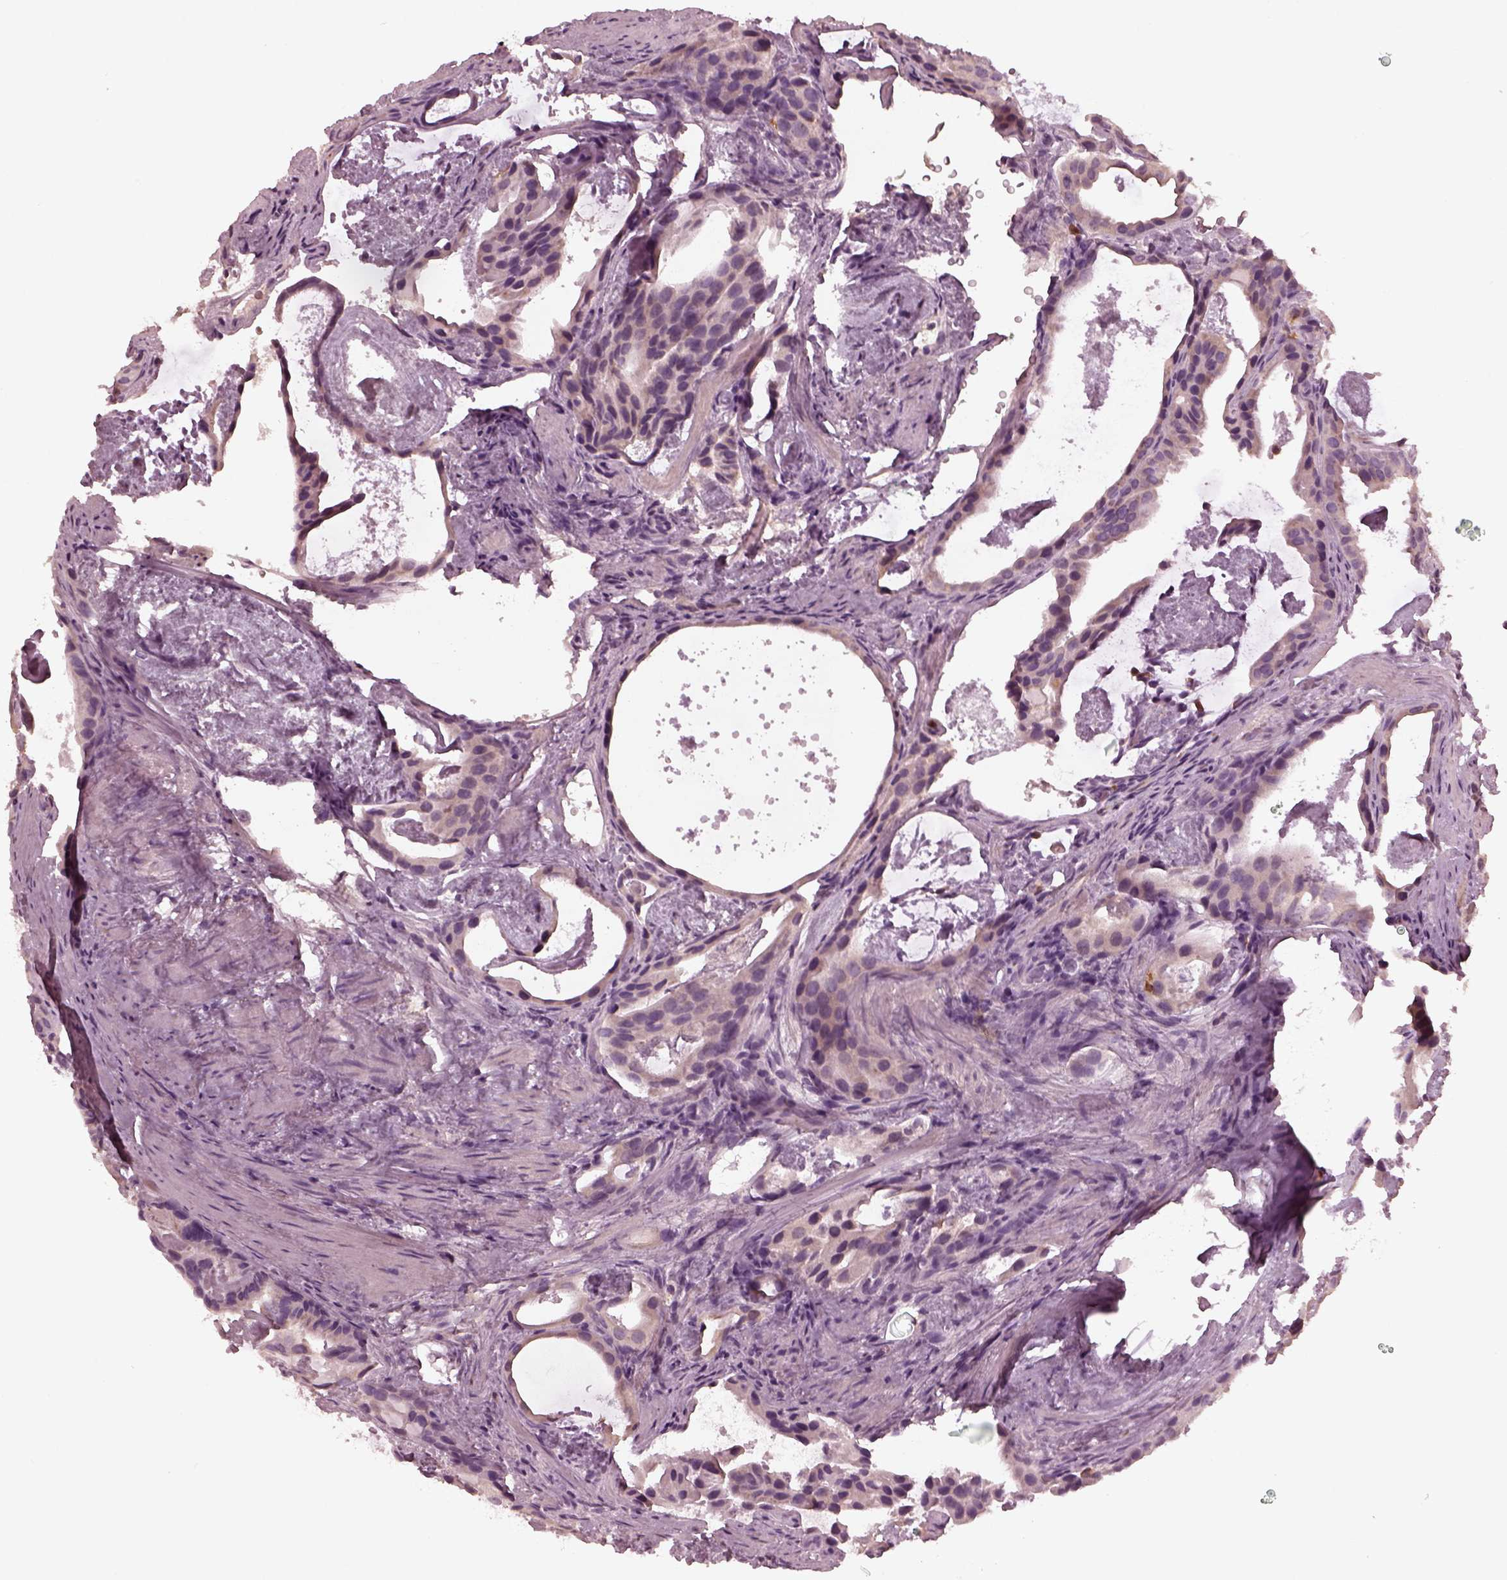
{"staining": {"intensity": "negative", "quantity": "none", "location": "none"}, "tissue": "prostate cancer", "cell_type": "Tumor cells", "image_type": "cancer", "snomed": [{"axis": "morphology", "description": "Adenocarcinoma, Low grade"}, {"axis": "topography", "description": "Prostate and seminal vesicle, NOS"}], "caption": "Human prostate adenocarcinoma (low-grade) stained for a protein using immunohistochemistry (IHC) displays no expression in tumor cells.", "gene": "PSTPIP2", "patient": {"sex": "male", "age": 71}}